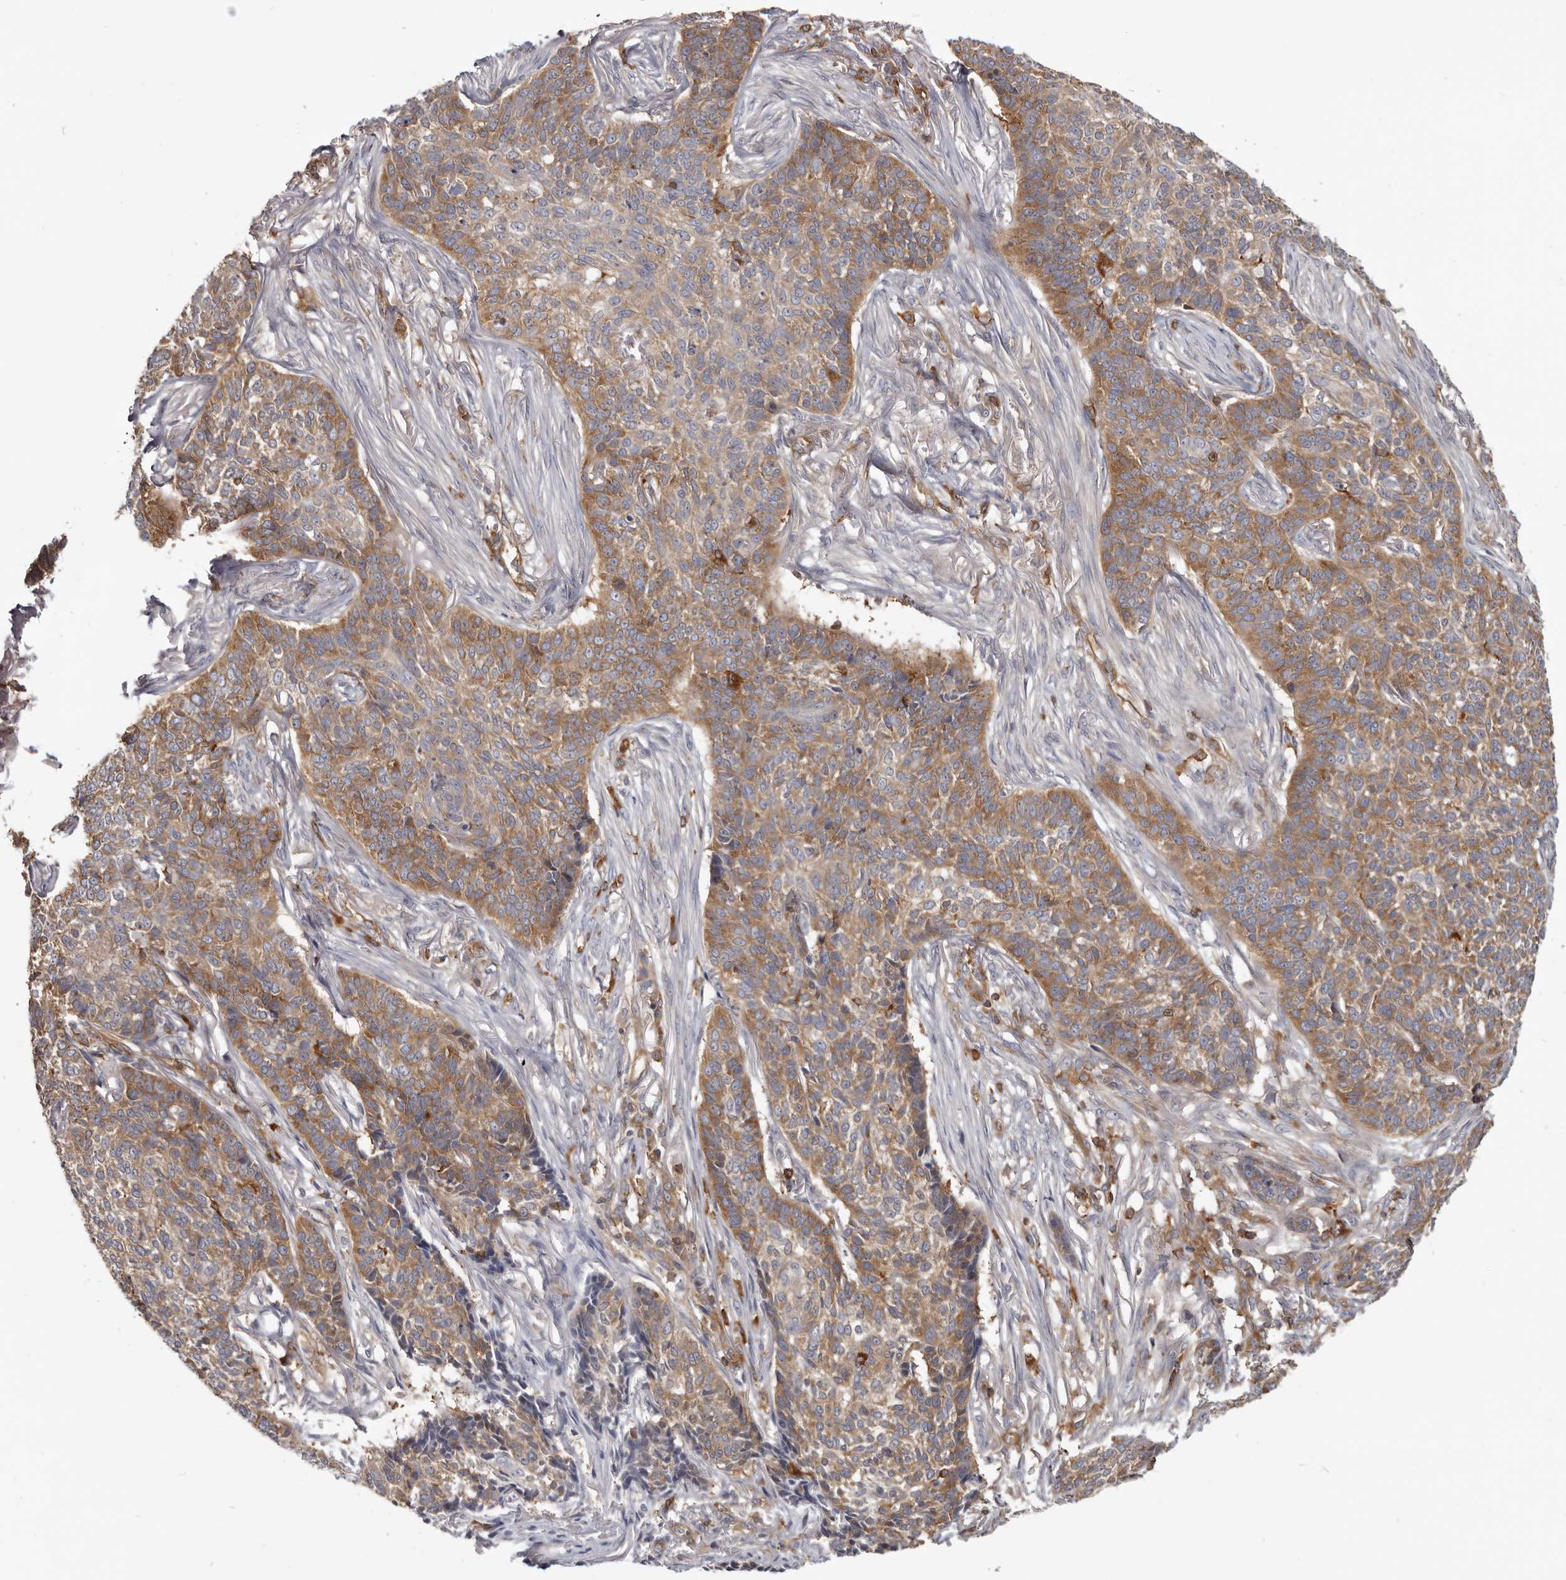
{"staining": {"intensity": "moderate", "quantity": ">75%", "location": "cytoplasmic/membranous"}, "tissue": "skin cancer", "cell_type": "Tumor cells", "image_type": "cancer", "snomed": [{"axis": "morphology", "description": "Basal cell carcinoma"}, {"axis": "topography", "description": "Skin"}], "caption": "Protein staining of skin cancer tissue exhibits moderate cytoplasmic/membranous positivity in about >75% of tumor cells.", "gene": "CBL", "patient": {"sex": "male", "age": 85}}